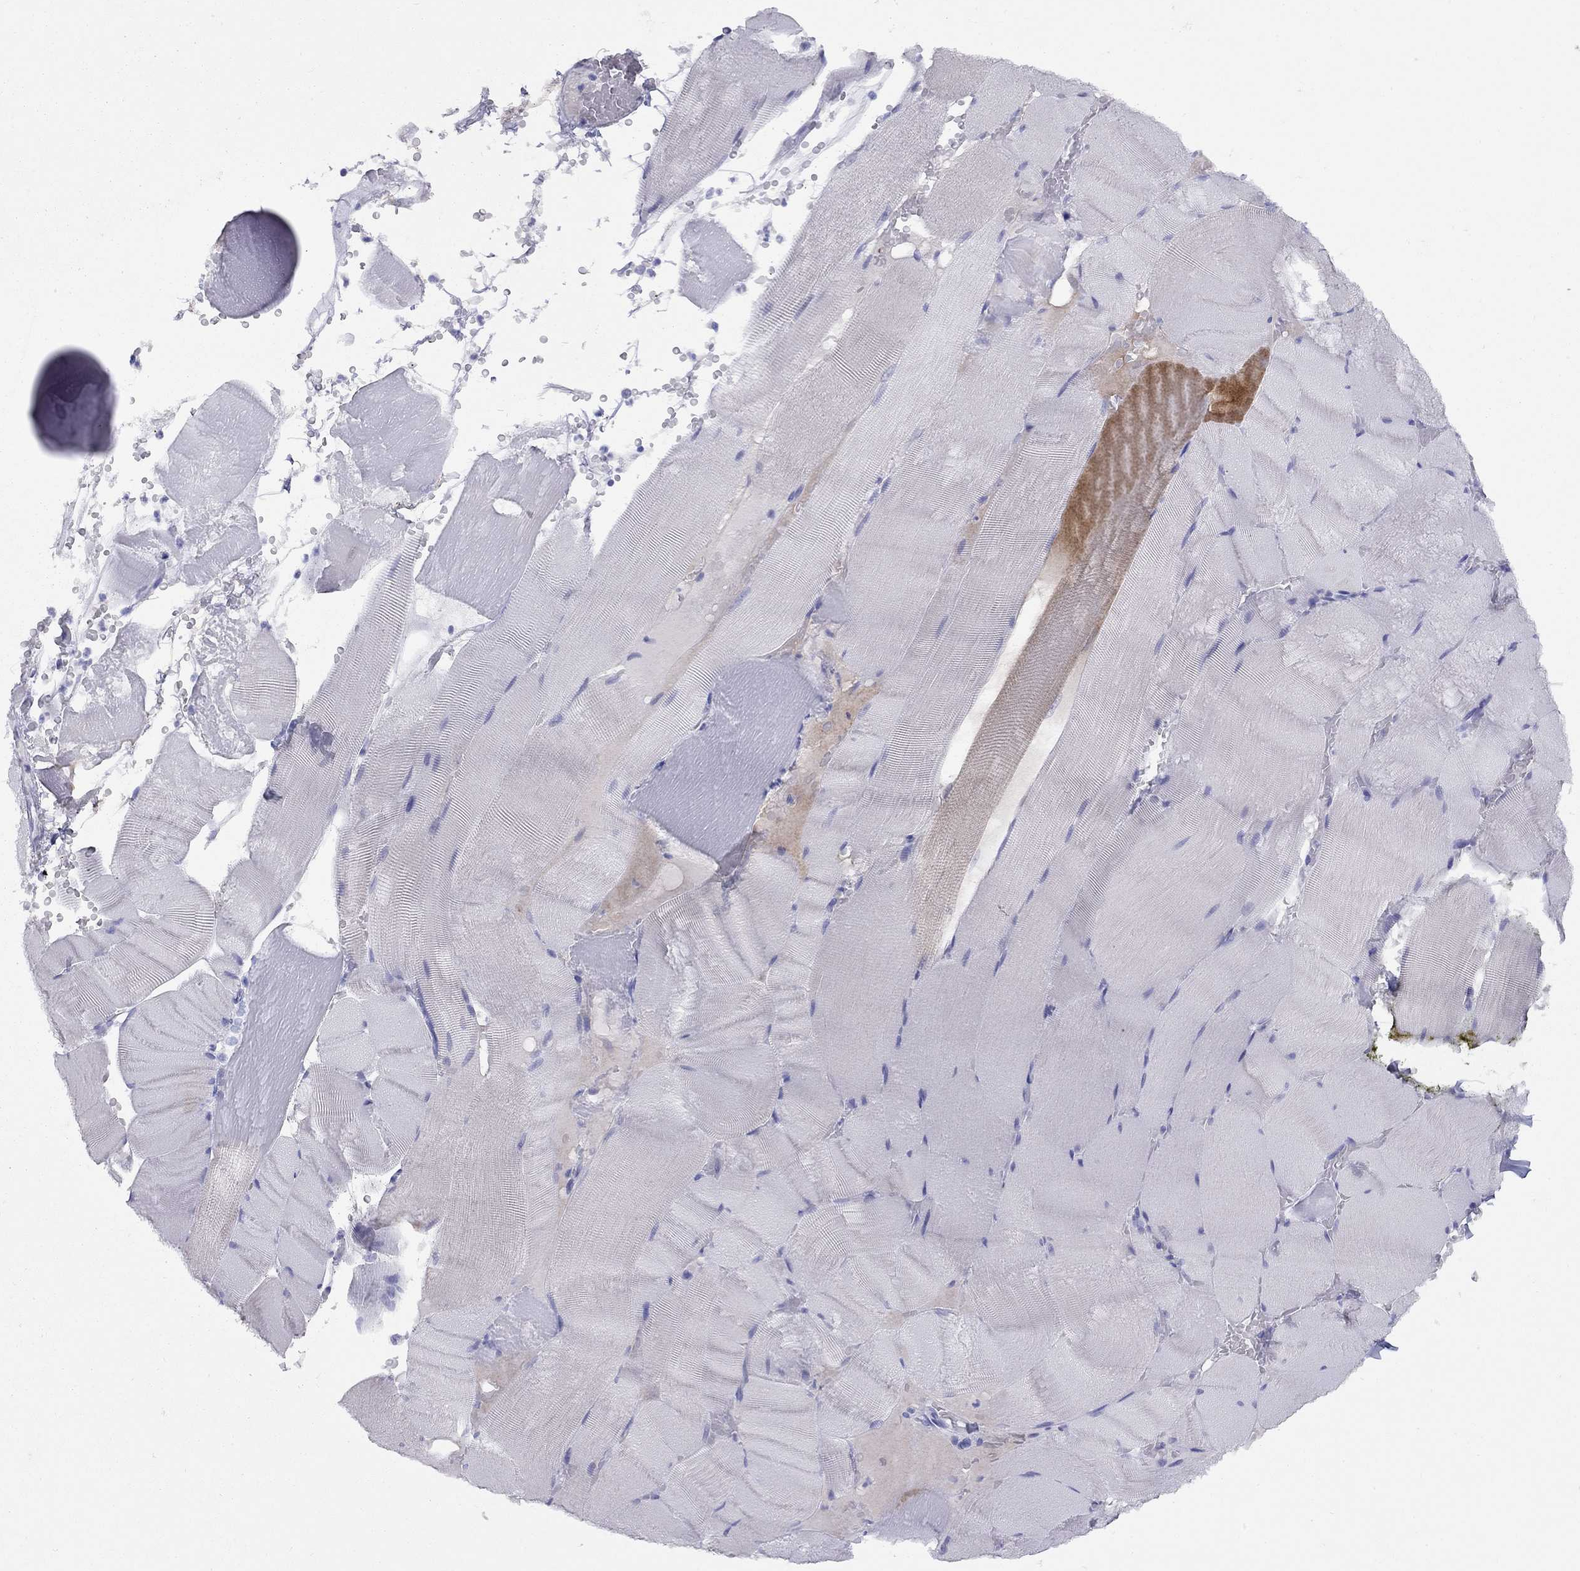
{"staining": {"intensity": "negative", "quantity": "none", "location": "none"}, "tissue": "skeletal muscle", "cell_type": "Myocytes", "image_type": "normal", "snomed": [{"axis": "morphology", "description": "Normal tissue, NOS"}, {"axis": "topography", "description": "Skeletal muscle"}], "caption": "Skeletal muscle was stained to show a protein in brown. There is no significant staining in myocytes. (Immunohistochemistry, brightfield microscopy, high magnification).", "gene": "GRIA2", "patient": {"sex": "male", "age": 56}}